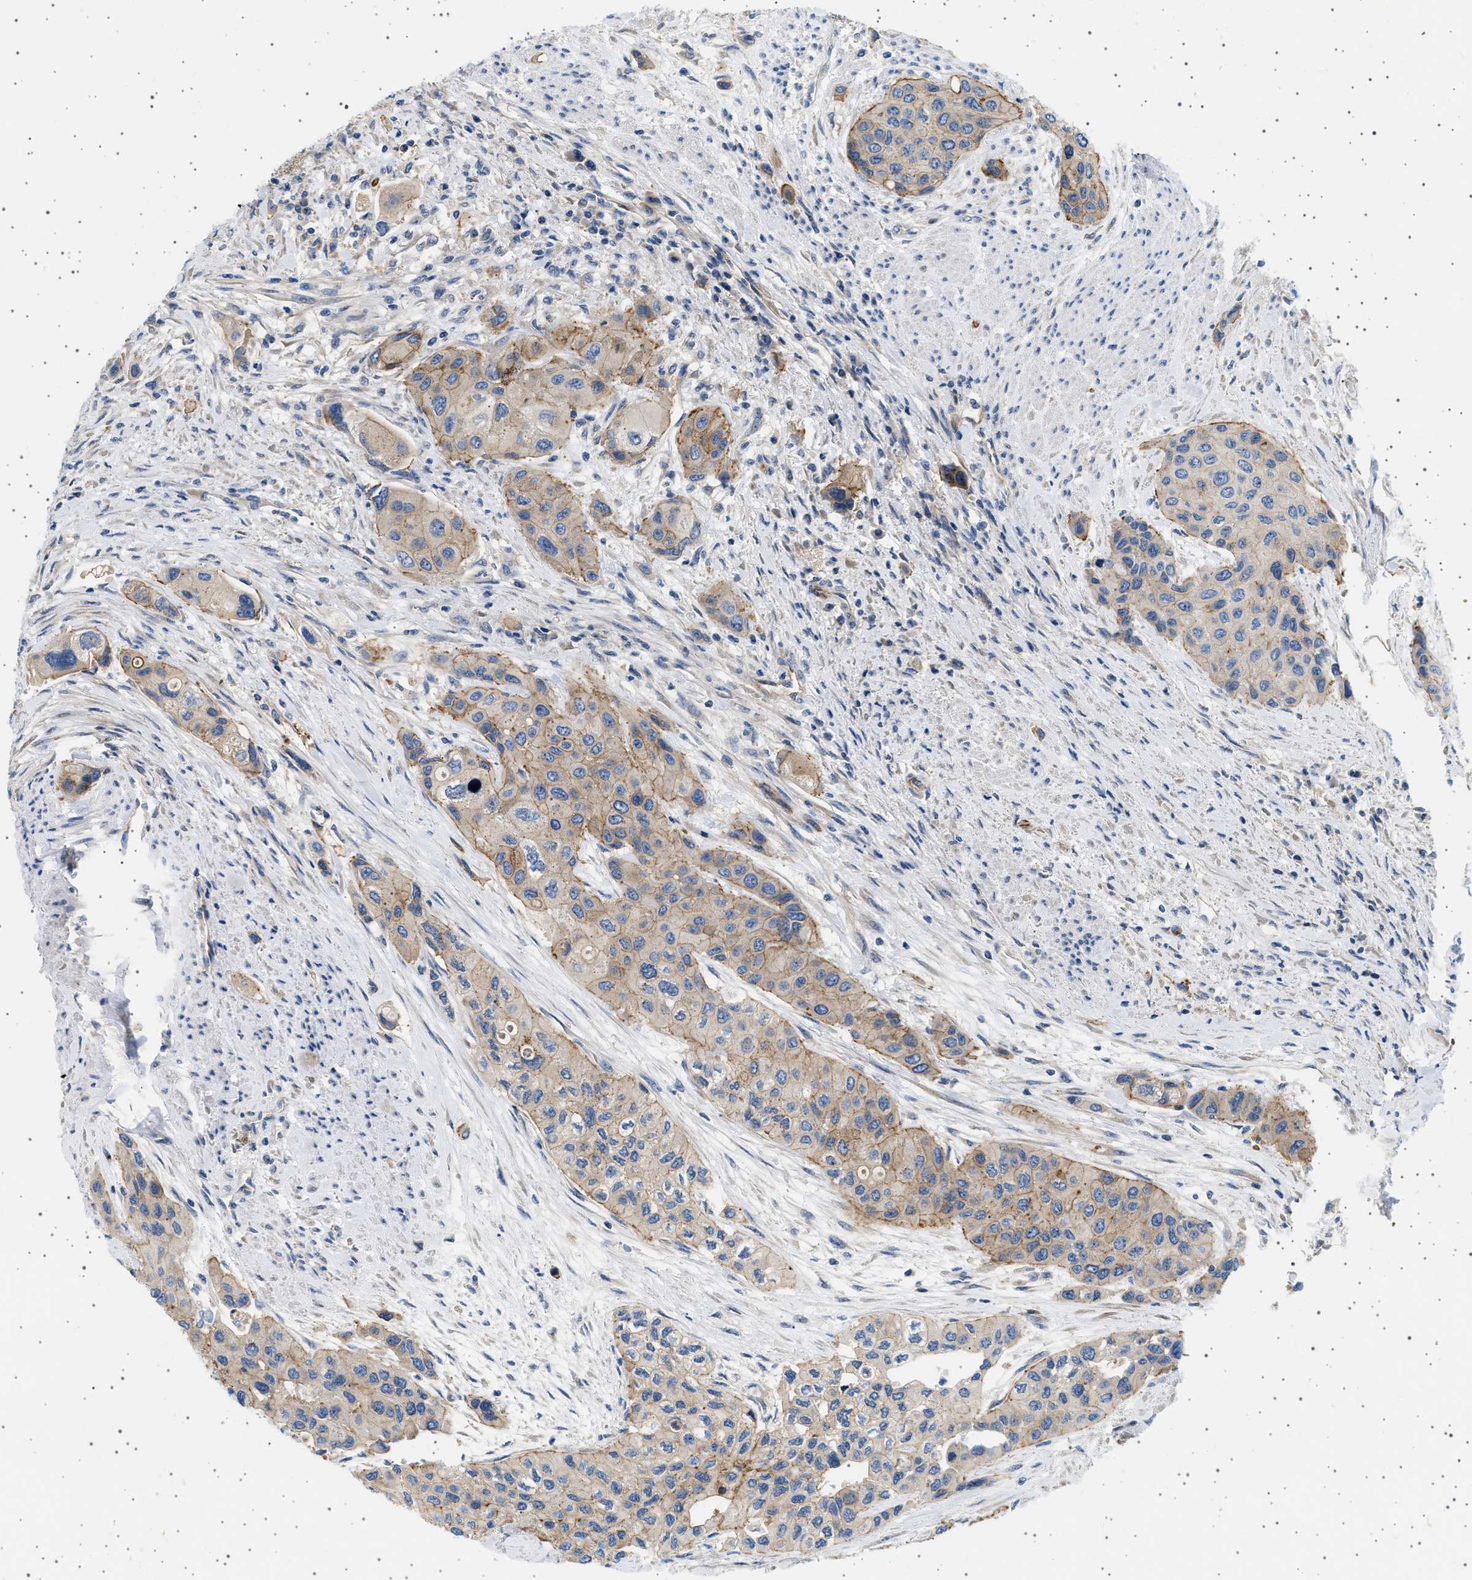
{"staining": {"intensity": "moderate", "quantity": "25%-75%", "location": "cytoplasmic/membranous"}, "tissue": "urothelial cancer", "cell_type": "Tumor cells", "image_type": "cancer", "snomed": [{"axis": "morphology", "description": "Urothelial carcinoma, High grade"}, {"axis": "topography", "description": "Urinary bladder"}], "caption": "Protein positivity by immunohistochemistry demonstrates moderate cytoplasmic/membranous staining in approximately 25%-75% of tumor cells in urothelial carcinoma (high-grade). The protein is stained brown, and the nuclei are stained in blue (DAB IHC with brightfield microscopy, high magnification).", "gene": "PLPP6", "patient": {"sex": "female", "age": 56}}